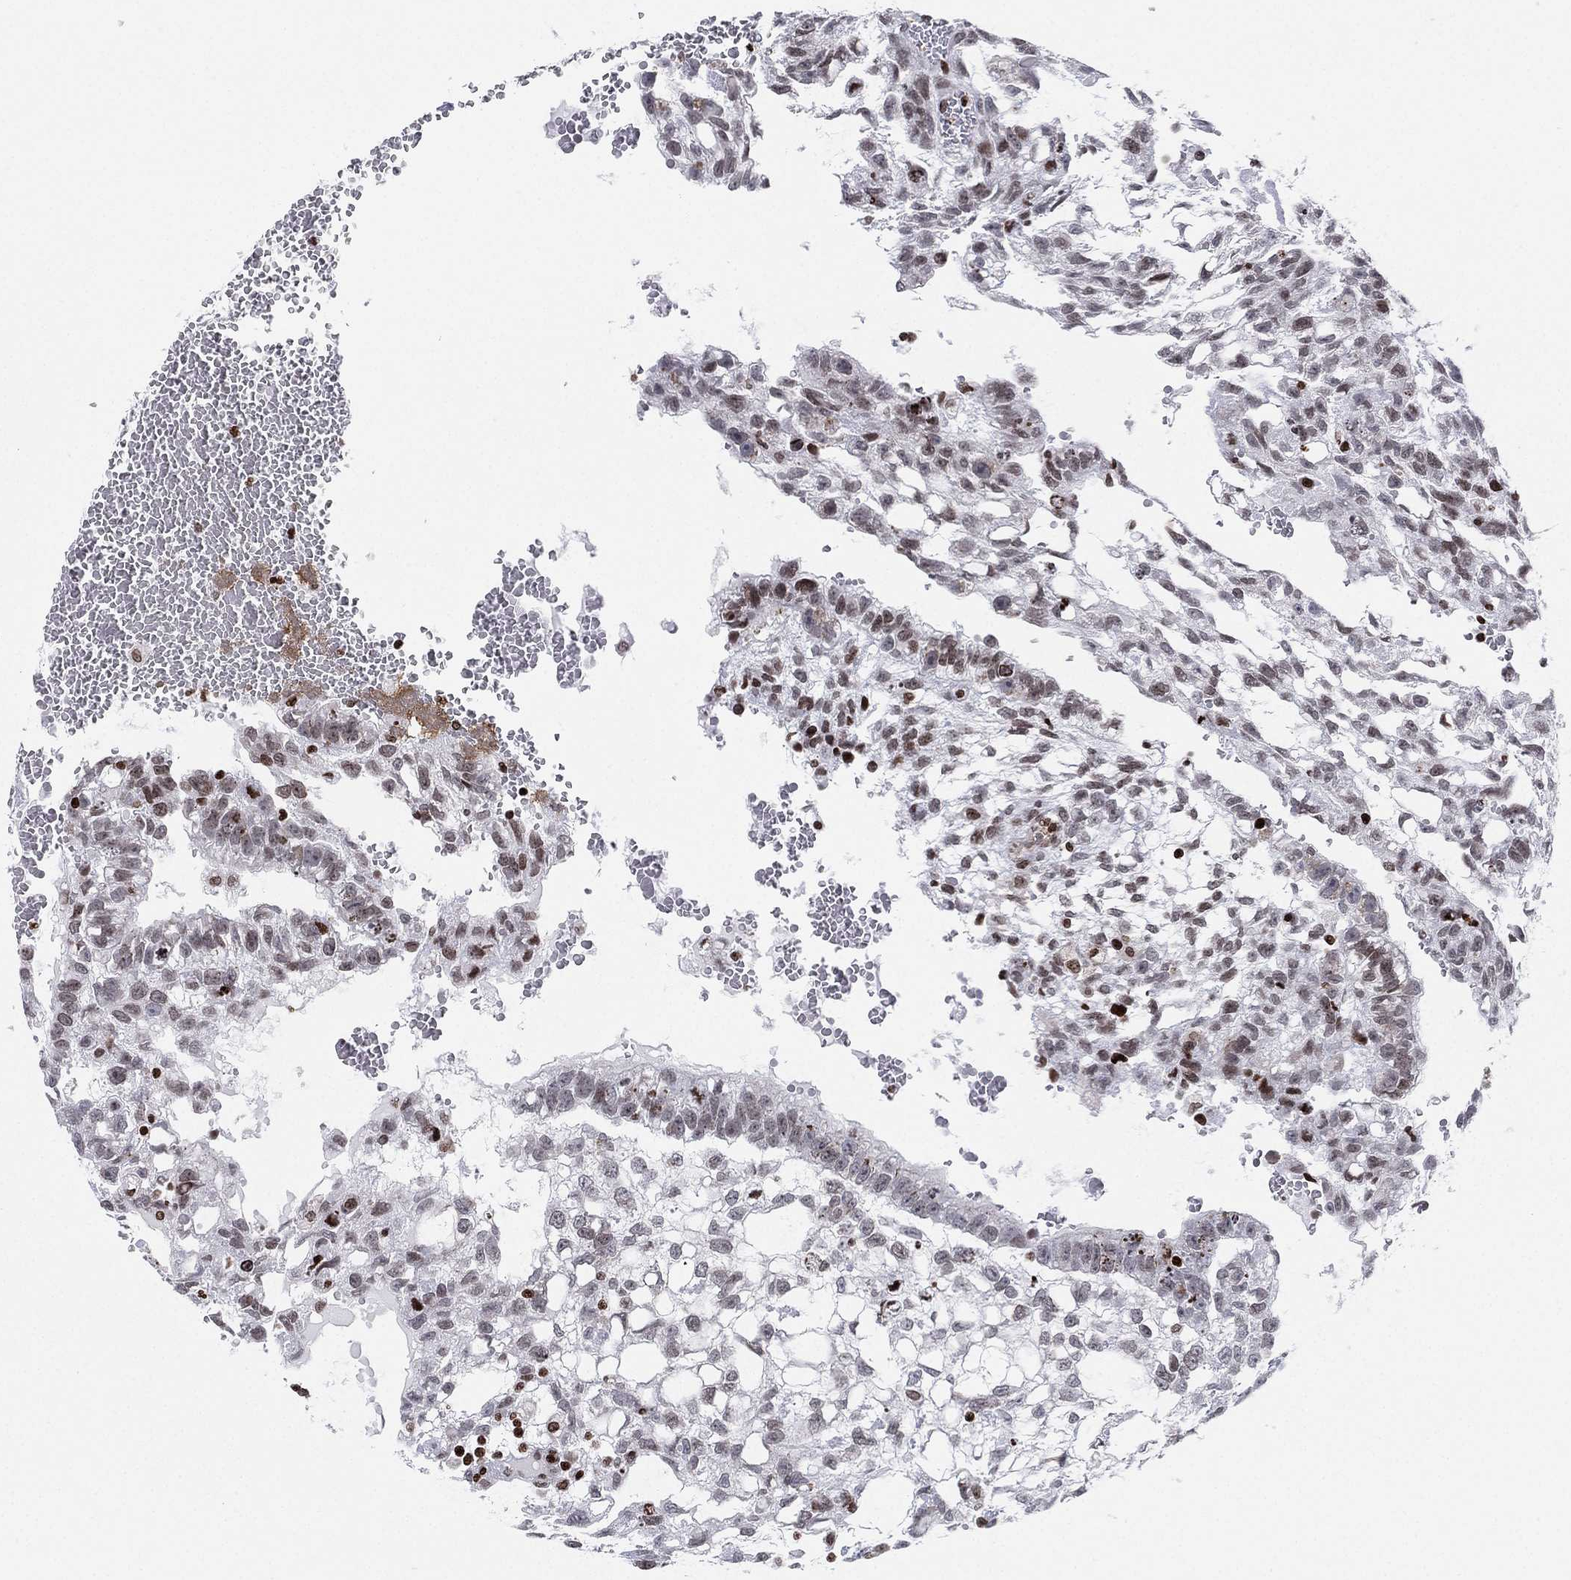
{"staining": {"intensity": "negative", "quantity": "none", "location": "none"}, "tissue": "testis cancer", "cell_type": "Tumor cells", "image_type": "cancer", "snomed": [{"axis": "morphology", "description": "Carcinoma, Embryonal, NOS"}, {"axis": "topography", "description": "Testis"}], "caption": "An IHC histopathology image of testis cancer is shown. There is no staining in tumor cells of testis cancer.", "gene": "MFSD14A", "patient": {"sex": "male", "age": 32}}